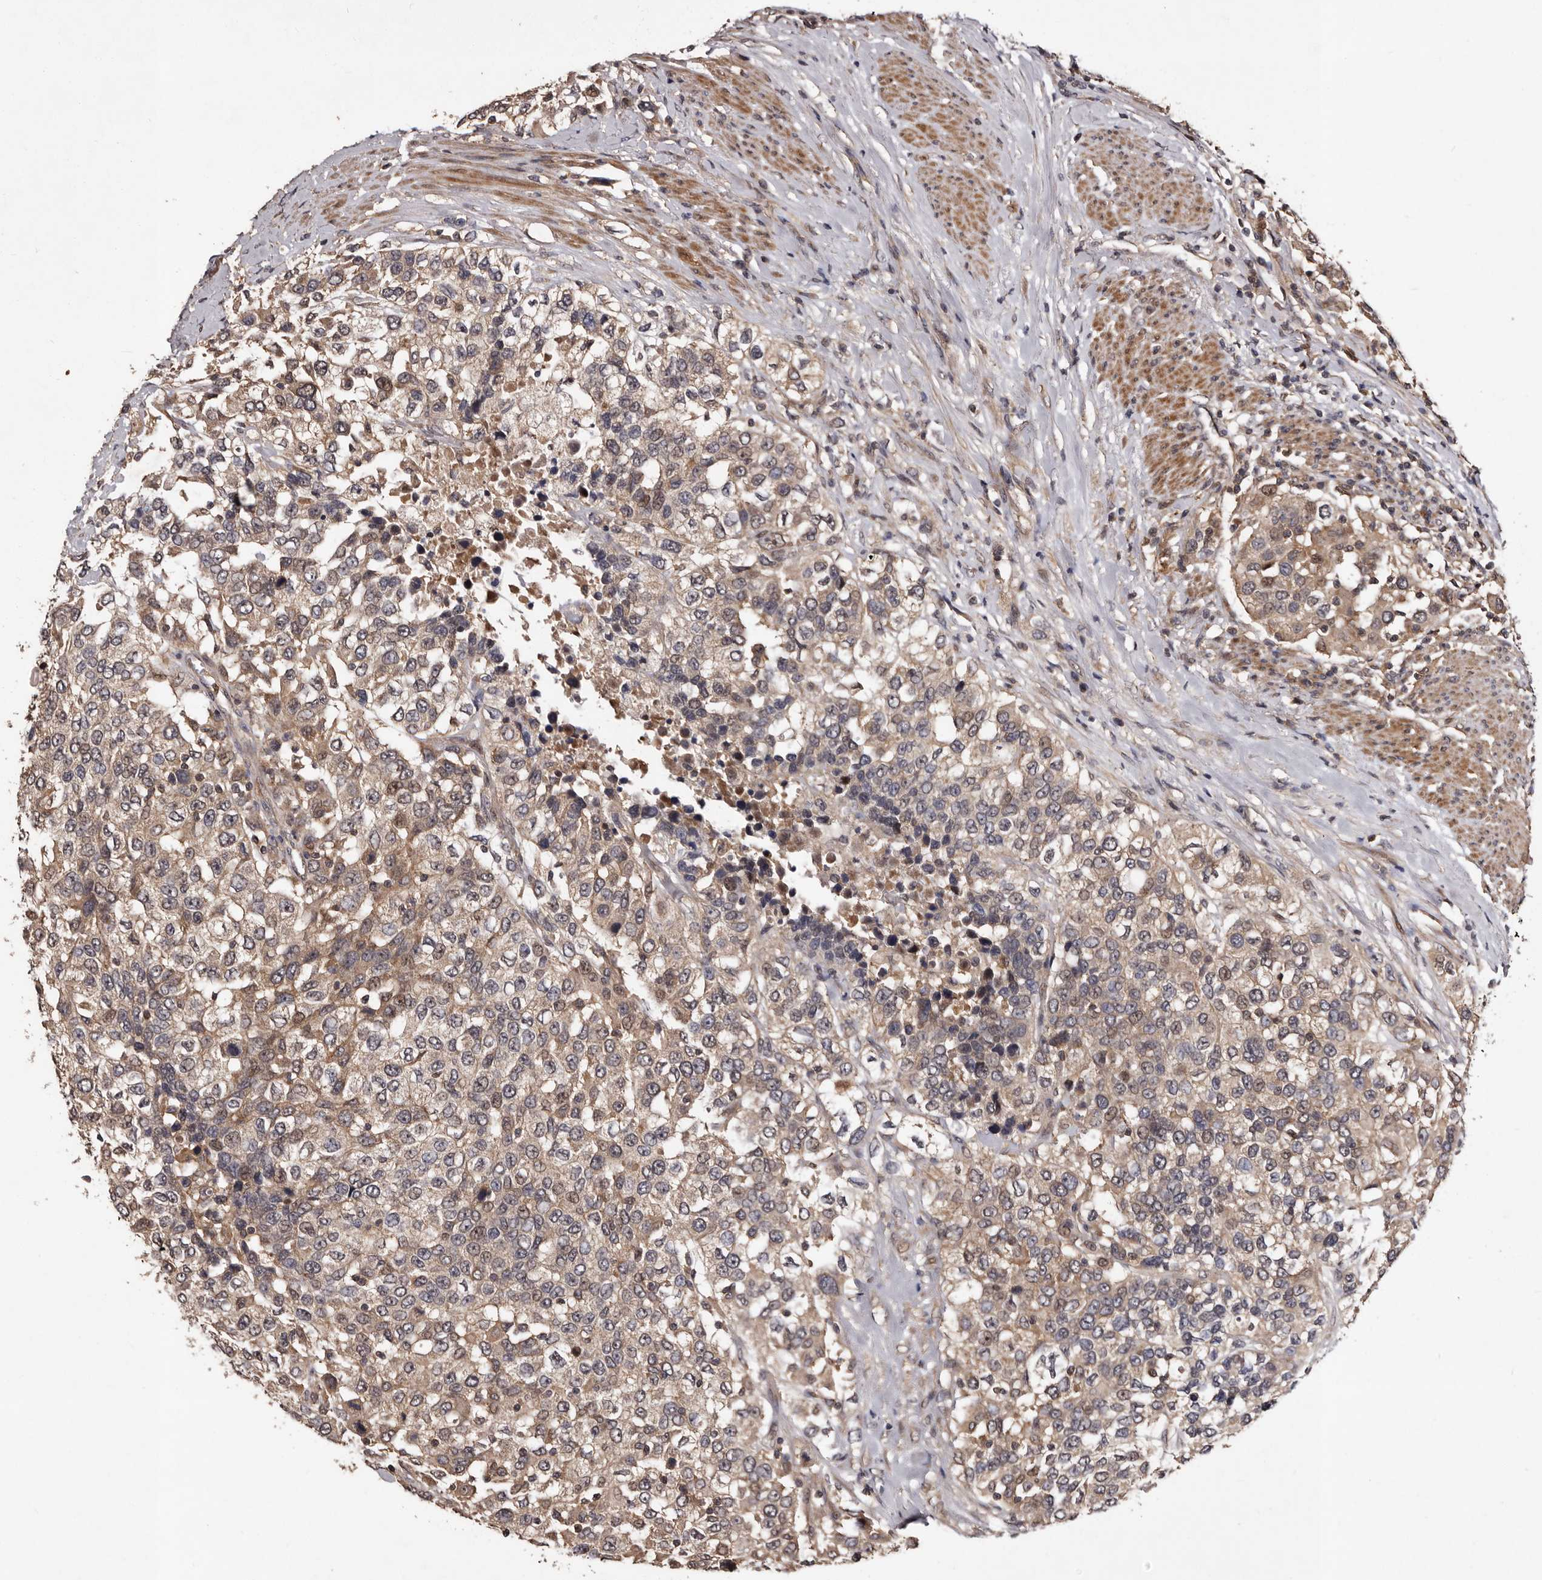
{"staining": {"intensity": "weak", "quantity": ">75%", "location": "cytoplasmic/membranous"}, "tissue": "urothelial cancer", "cell_type": "Tumor cells", "image_type": "cancer", "snomed": [{"axis": "morphology", "description": "Urothelial carcinoma, High grade"}, {"axis": "topography", "description": "Urinary bladder"}], "caption": "A micrograph showing weak cytoplasmic/membranous staining in approximately >75% of tumor cells in urothelial cancer, as visualized by brown immunohistochemical staining.", "gene": "MKRN3", "patient": {"sex": "female", "age": 80}}